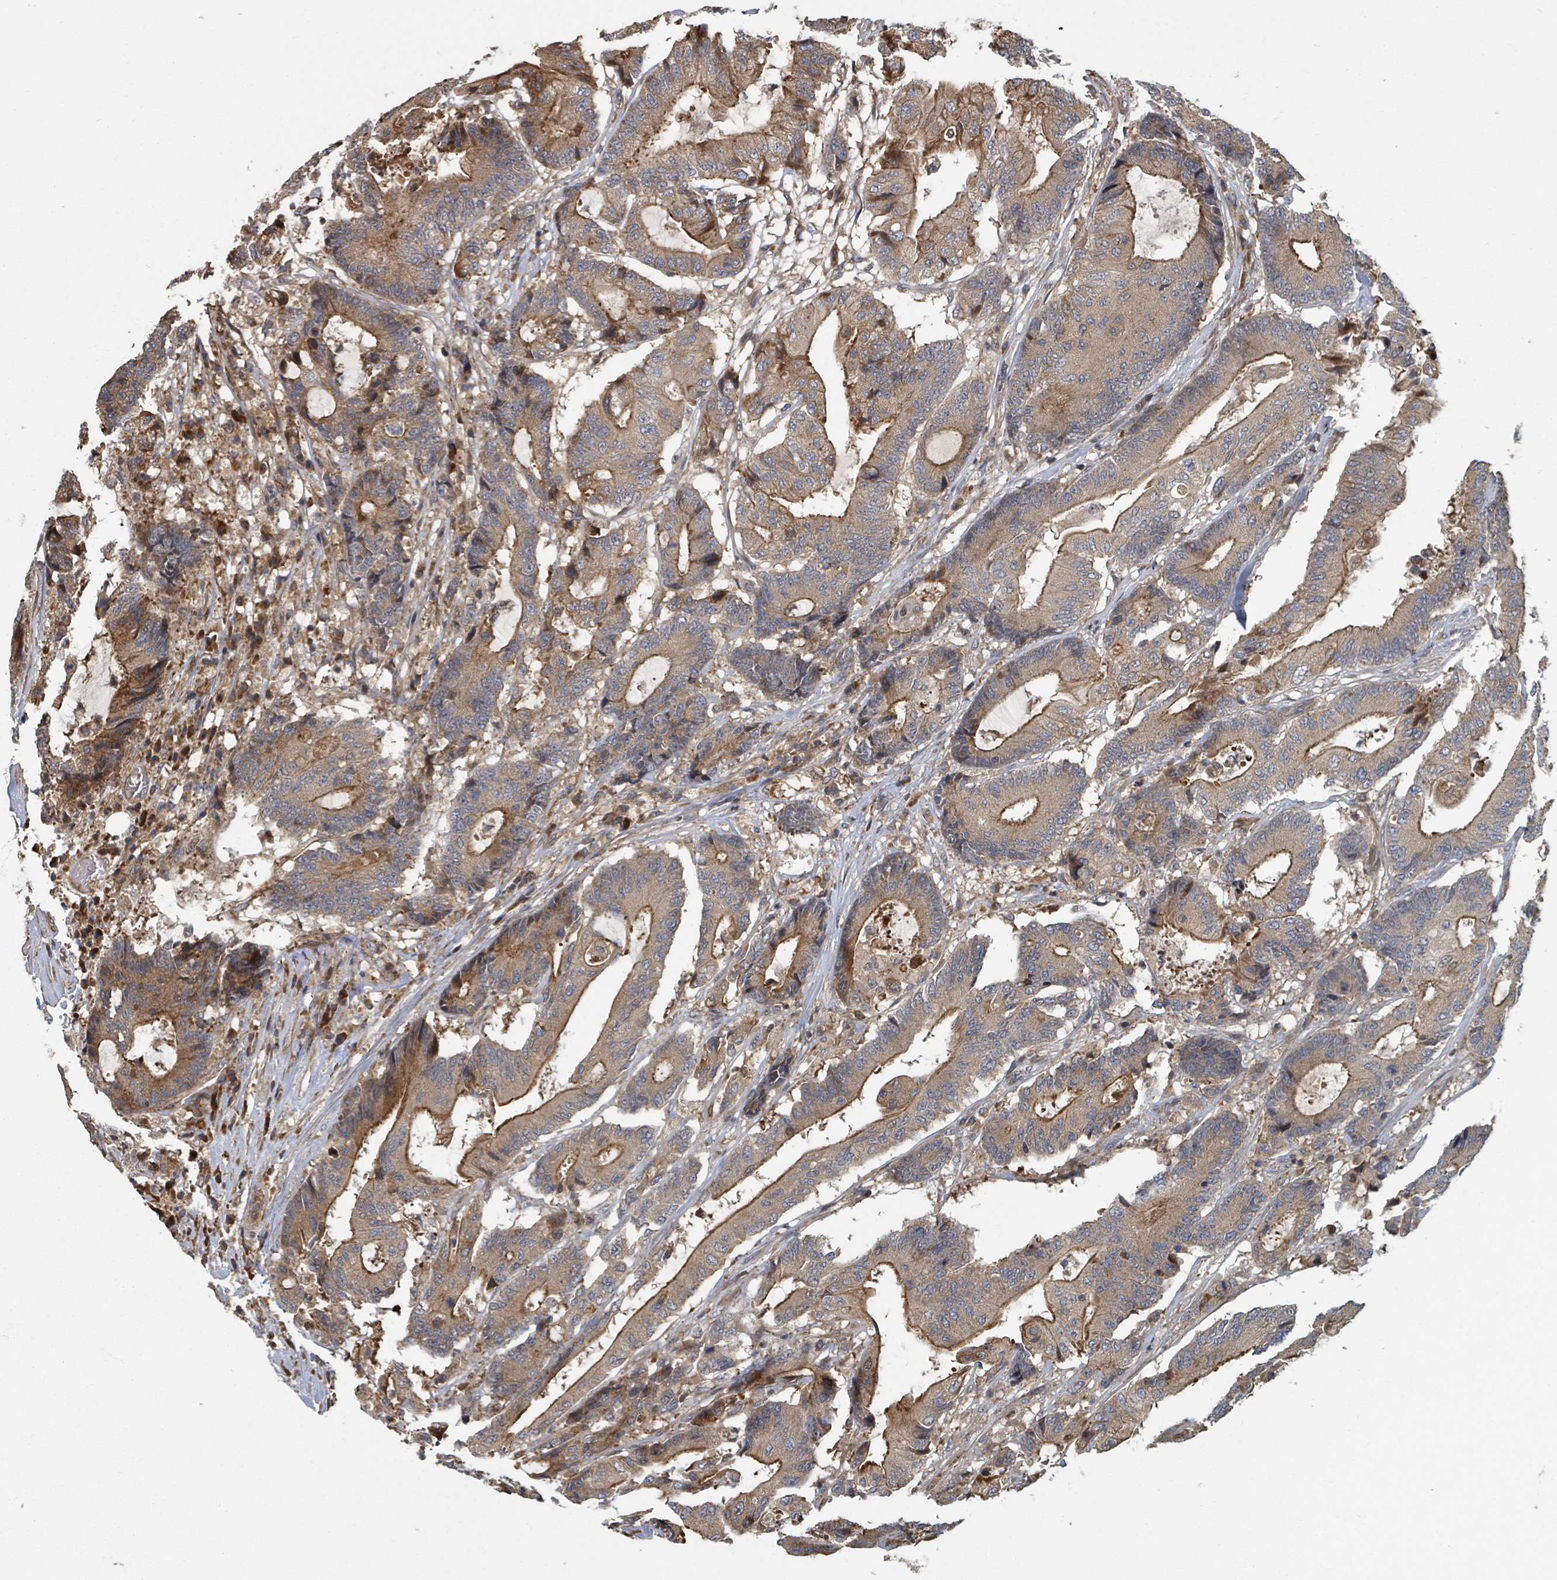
{"staining": {"intensity": "moderate", "quantity": ">75%", "location": "cytoplasmic/membranous"}, "tissue": "colorectal cancer", "cell_type": "Tumor cells", "image_type": "cancer", "snomed": [{"axis": "morphology", "description": "Adenocarcinoma, NOS"}, {"axis": "topography", "description": "Colon"}], "caption": "Protein analysis of colorectal cancer (adenocarcinoma) tissue shows moderate cytoplasmic/membranous staining in approximately >75% of tumor cells.", "gene": "DPM1", "patient": {"sex": "female", "age": 84}}